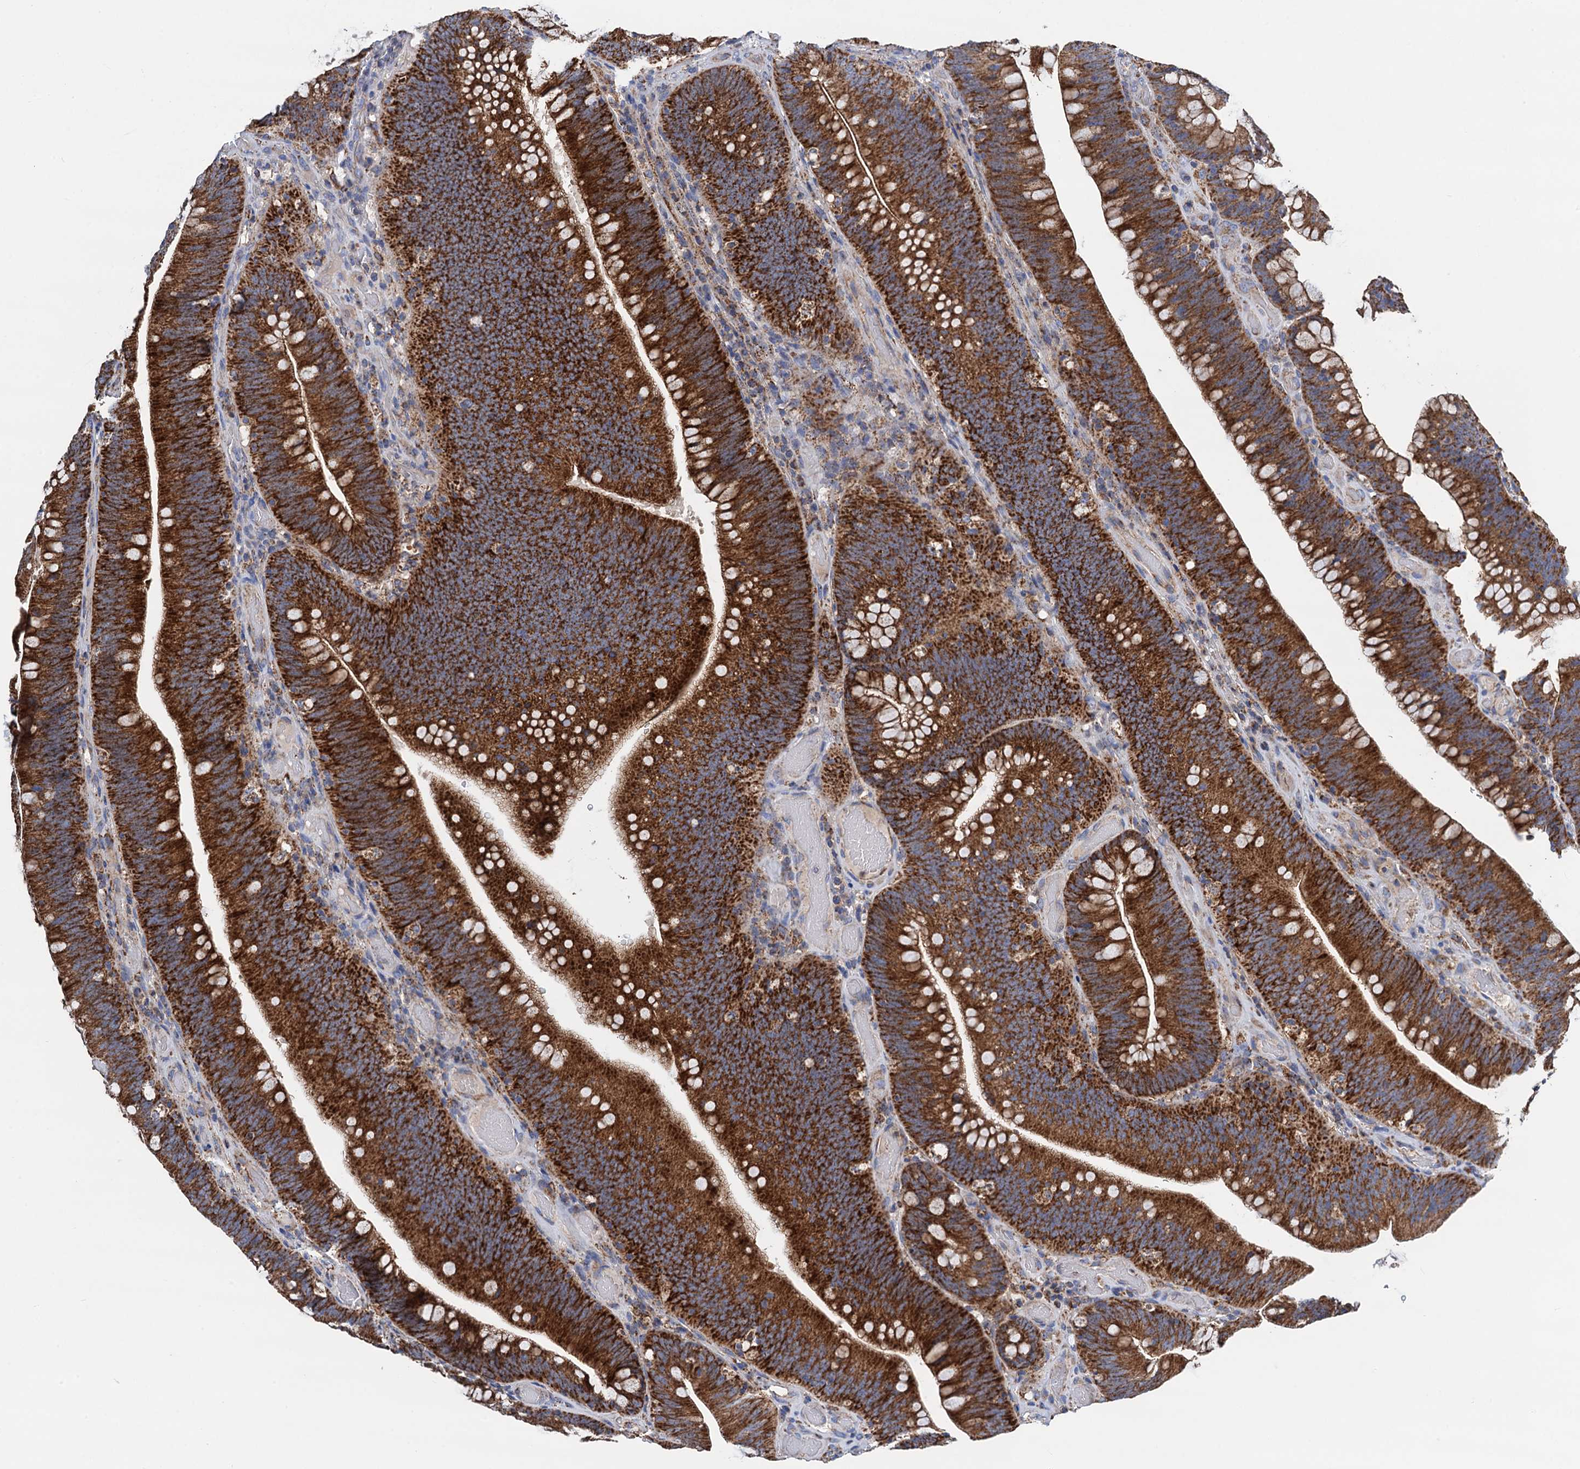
{"staining": {"intensity": "strong", "quantity": ">75%", "location": "cytoplasmic/membranous"}, "tissue": "colorectal cancer", "cell_type": "Tumor cells", "image_type": "cancer", "snomed": [{"axis": "morphology", "description": "Normal tissue, NOS"}, {"axis": "topography", "description": "Colon"}], "caption": "Protein expression analysis of colorectal cancer exhibits strong cytoplasmic/membranous expression in about >75% of tumor cells. (DAB IHC with brightfield microscopy, high magnification).", "gene": "DGLUCY", "patient": {"sex": "female", "age": 82}}